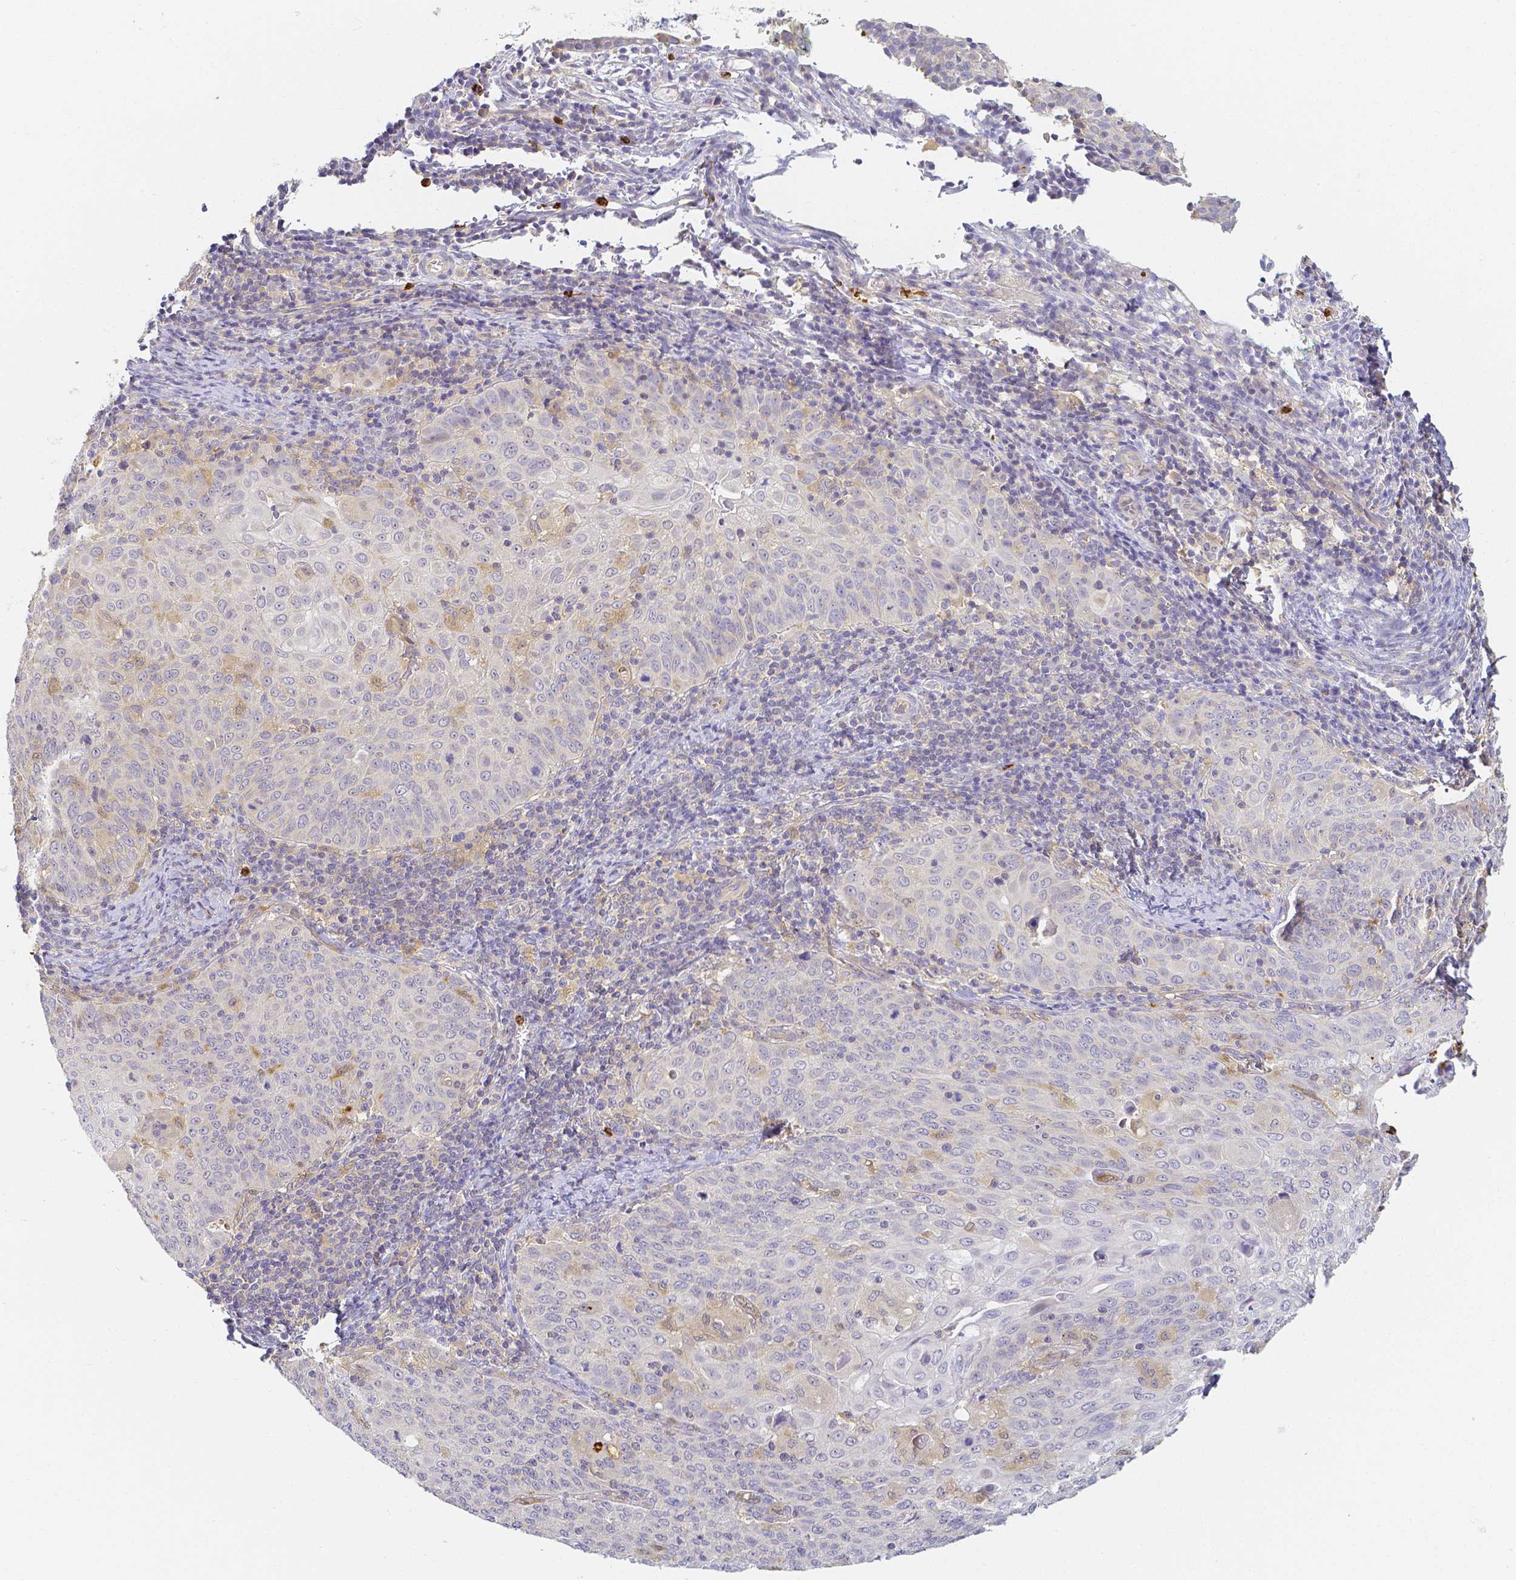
{"staining": {"intensity": "negative", "quantity": "none", "location": "none"}, "tissue": "cervical cancer", "cell_type": "Tumor cells", "image_type": "cancer", "snomed": [{"axis": "morphology", "description": "Squamous cell carcinoma, NOS"}, {"axis": "topography", "description": "Cervix"}], "caption": "An image of human cervical cancer is negative for staining in tumor cells.", "gene": "KCNH1", "patient": {"sex": "female", "age": 65}}